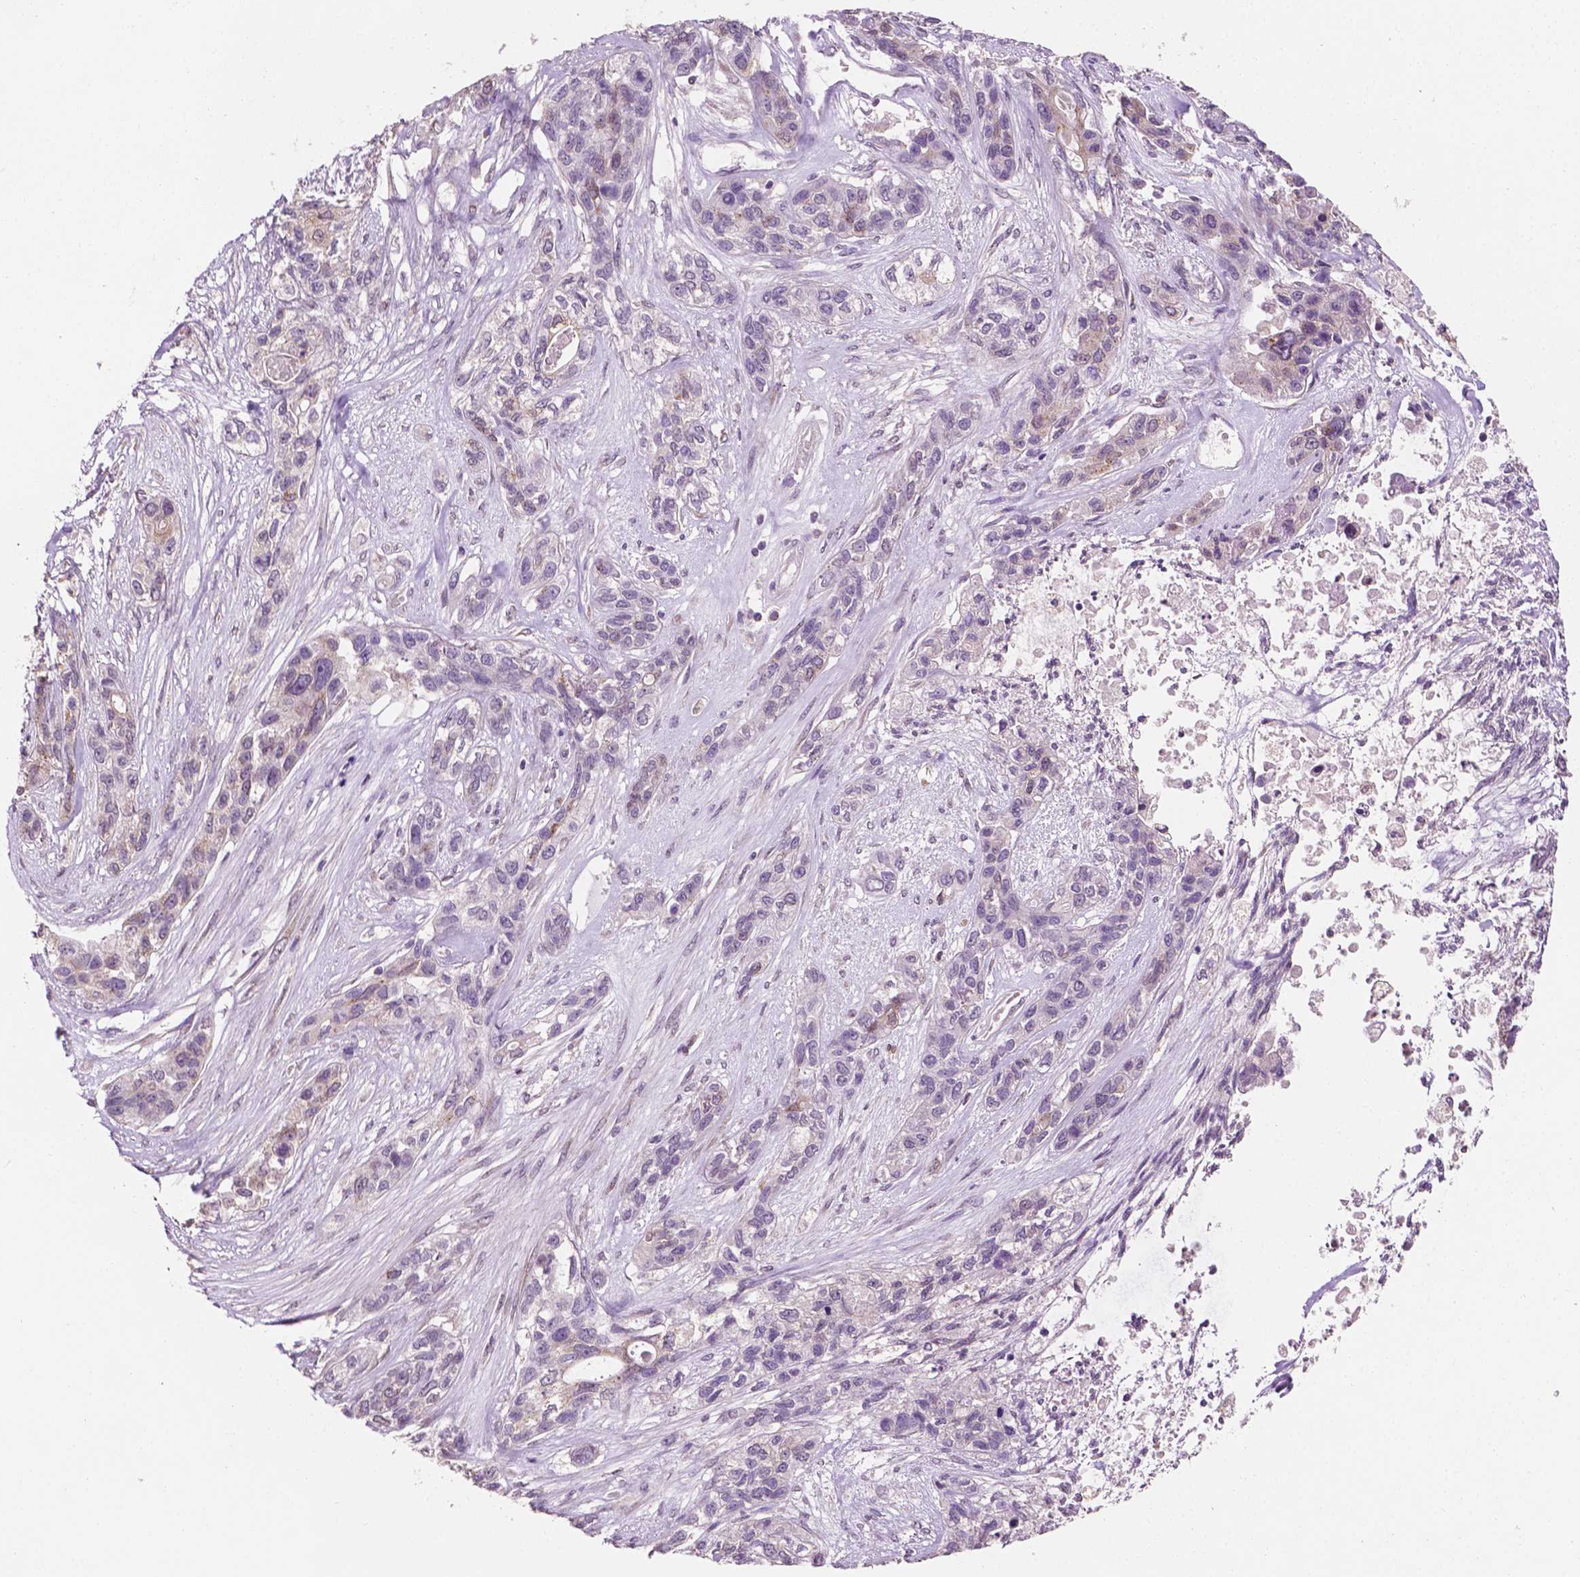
{"staining": {"intensity": "negative", "quantity": "none", "location": "none"}, "tissue": "lung cancer", "cell_type": "Tumor cells", "image_type": "cancer", "snomed": [{"axis": "morphology", "description": "Squamous cell carcinoma, NOS"}, {"axis": "topography", "description": "Lung"}], "caption": "Photomicrograph shows no protein positivity in tumor cells of squamous cell carcinoma (lung) tissue.", "gene": "EBAG9", "patient": {"sex": "female", "age": 70}}